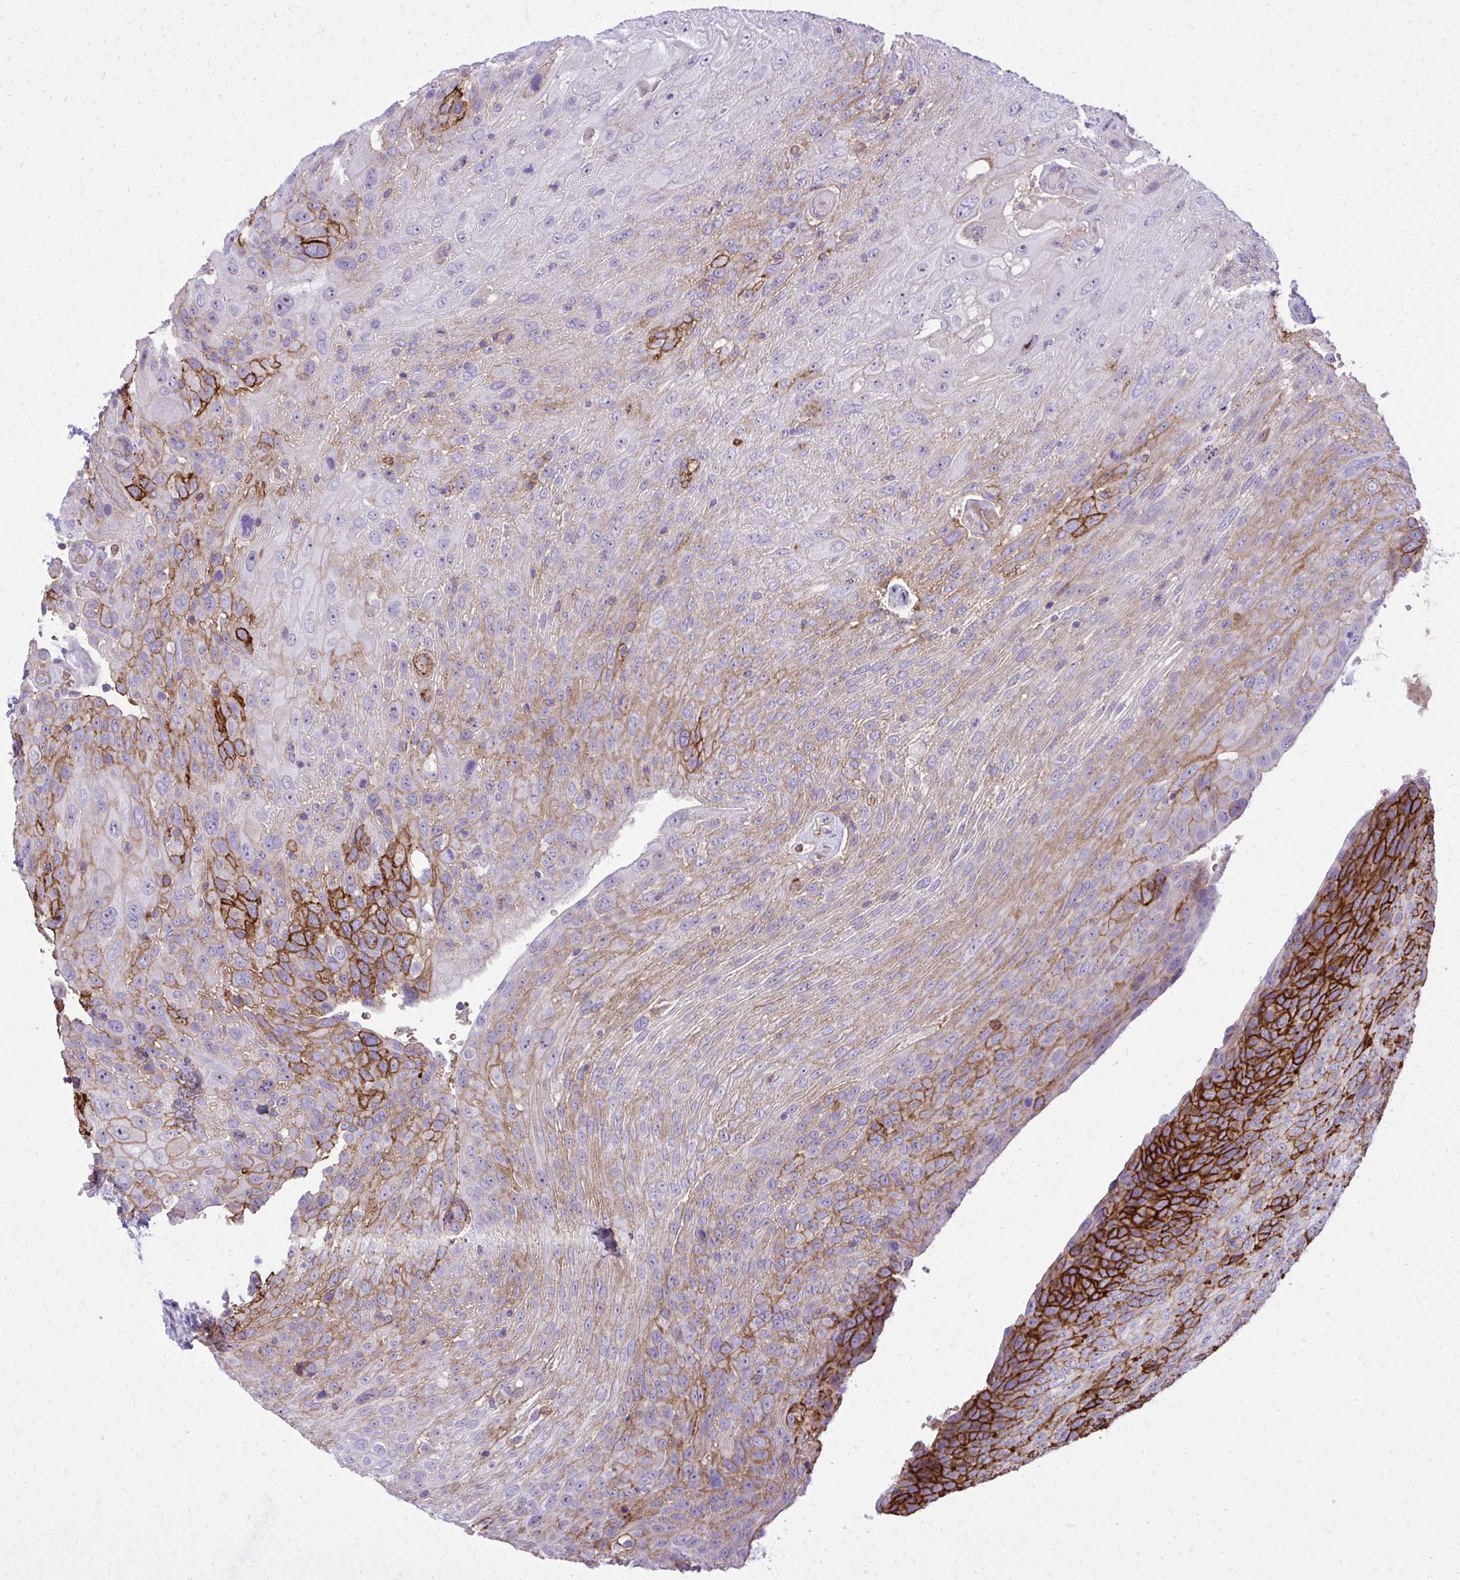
{"staining": {"intensity": "strong", "quantity": "25%-75%", "location": "cytoplasmic/membranous"}, "tissue": "urothelial cancer", "cell_type": "Tumor cells", "image_type": "cancer", "snomed": [{"axis": "morphology", "description": "Urothelial carcinoma, High grade"}, {"axis": "topography", "description": "Urinary bladder"}], "caption": "Urothelial cancer stained with a brown dye demonstrates strong cytoplasmic/membranous positive staining in approximately 25%-75% of tumor cells.", "gene": "PITPNM3", "patient": {"sex": "female", "age": 70}}